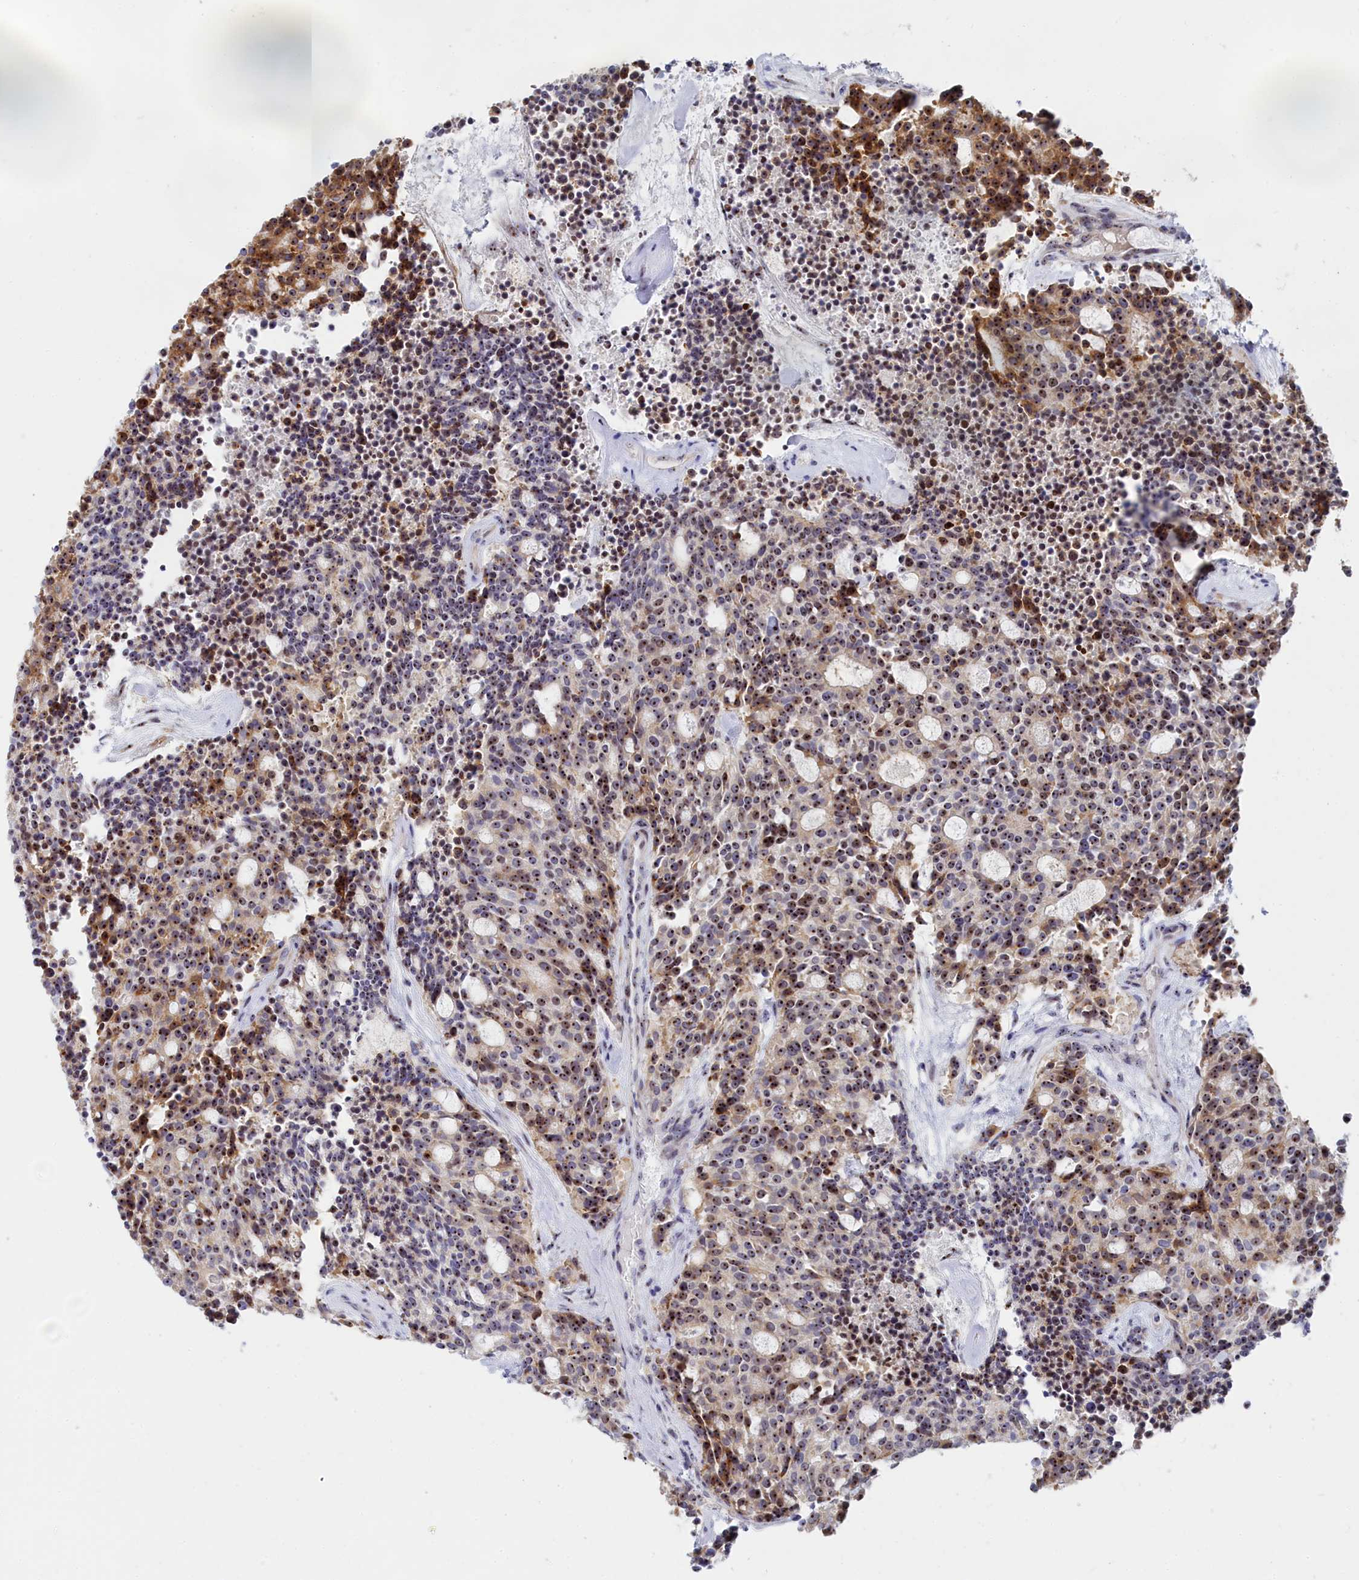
{"staining": {"intensity": "strong", "quantity": ">75%", "location": "cytoplasmic/membranous,nuclear"}, "tissue": "carcinoid", "cell_type": "Tumor cells", "image_type": "cancer", "snomed": [{"axis": "morphology", "description": "Carcinoid, malignant, NOS"}, {"axis": "topography", "description": "Pancreas"}], "caption": "The image demonstrates immunohistochemical staining of carcinoid (malignant). There is strong cytoplasmic/membranous and nuclear expression is seen in about >75% of tumor cells.", "gene": "RSL1D1", "patient": {"sex": "female", "age": 54}}